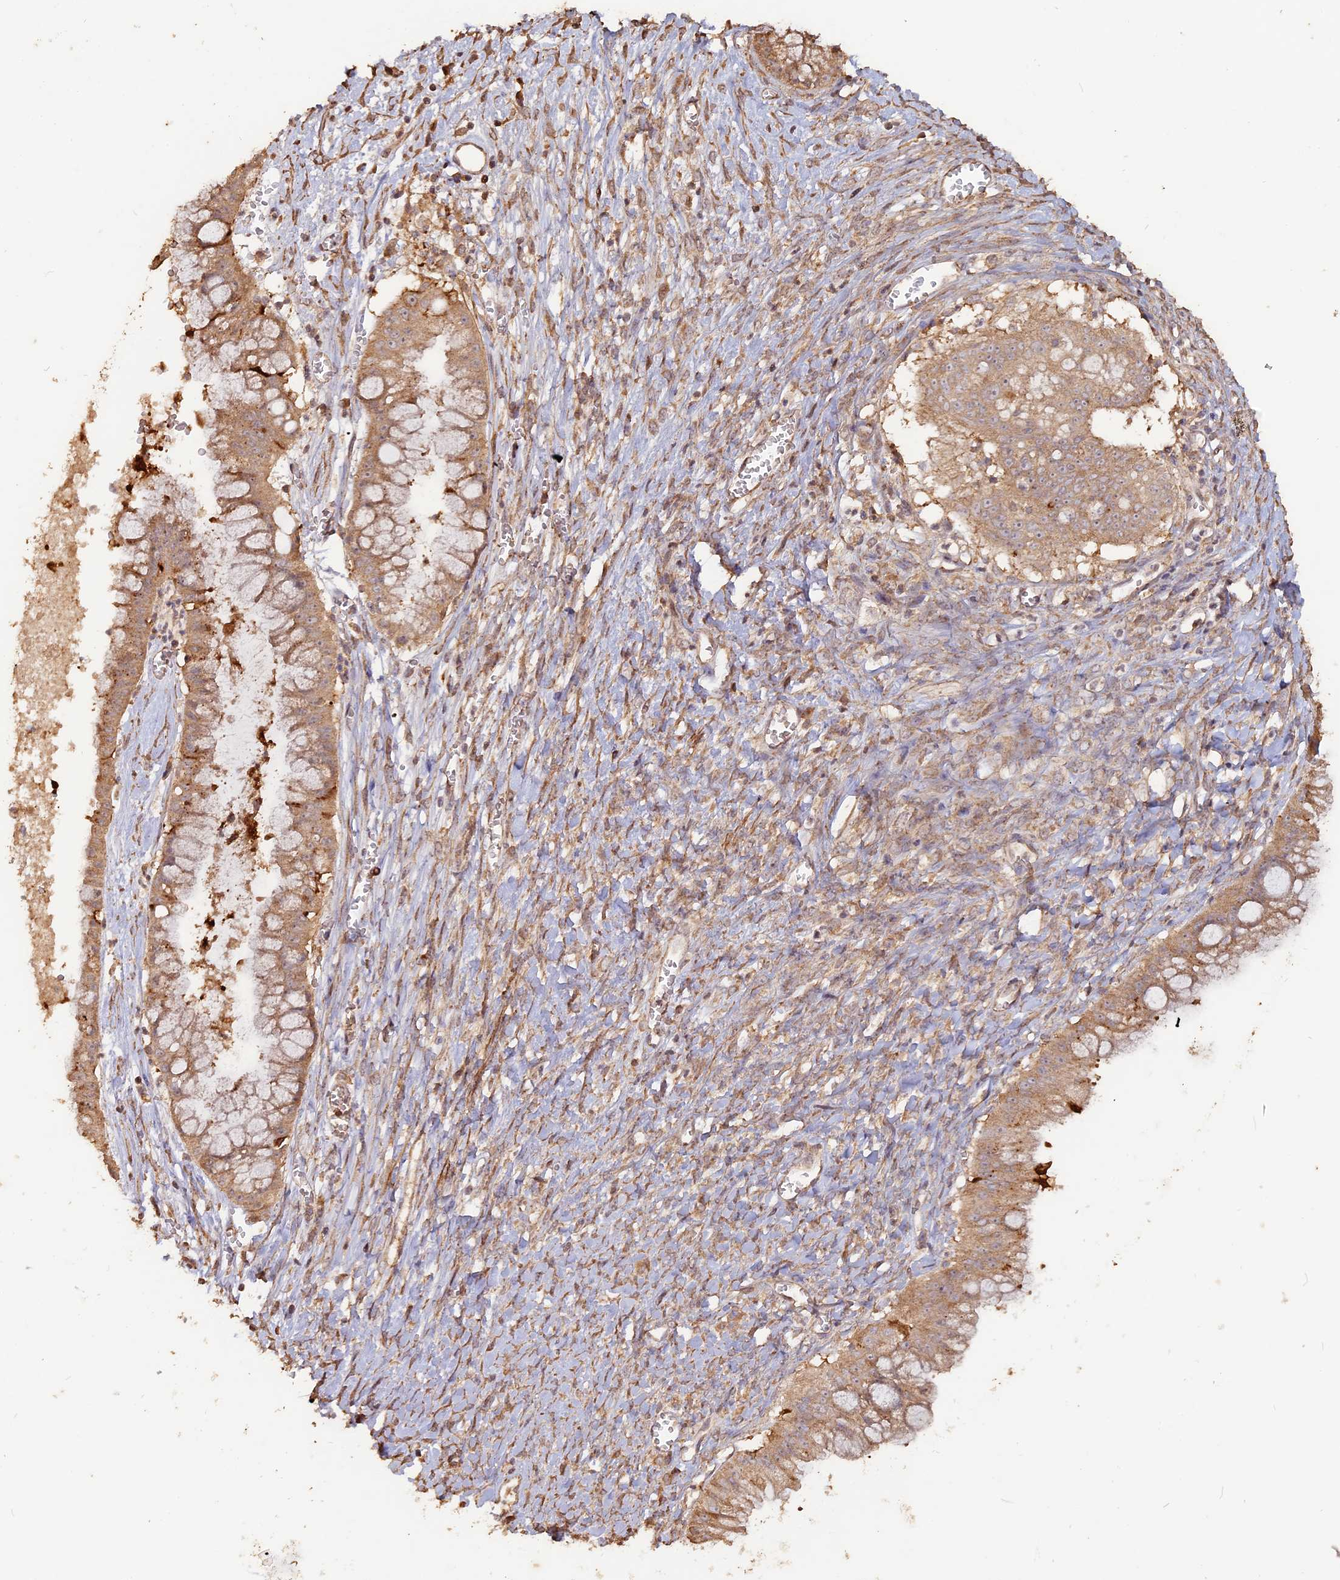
{"staining": {"intensity": "weak", "quantity": ">75%", "location": "cytoplasmic/membranous"}, "tissue": "ovarian cancer", "cell_type": "Tumor cells", "image_type": "cancer", "snomed": [{"axis": "morphology", "description": "Cystadenocarcinoma, mucinous, NOS"}, {"axis": "topography", "description": "Ovary"}], "caption": "A low amount of weak cytoplasmic/membranous expression is identified in about >75% of tumor cells in ovarian mucinous cystadenocarcinoma tissue.", "gene": "LAYN", "patient": {"sex": "female", "age": 70}}